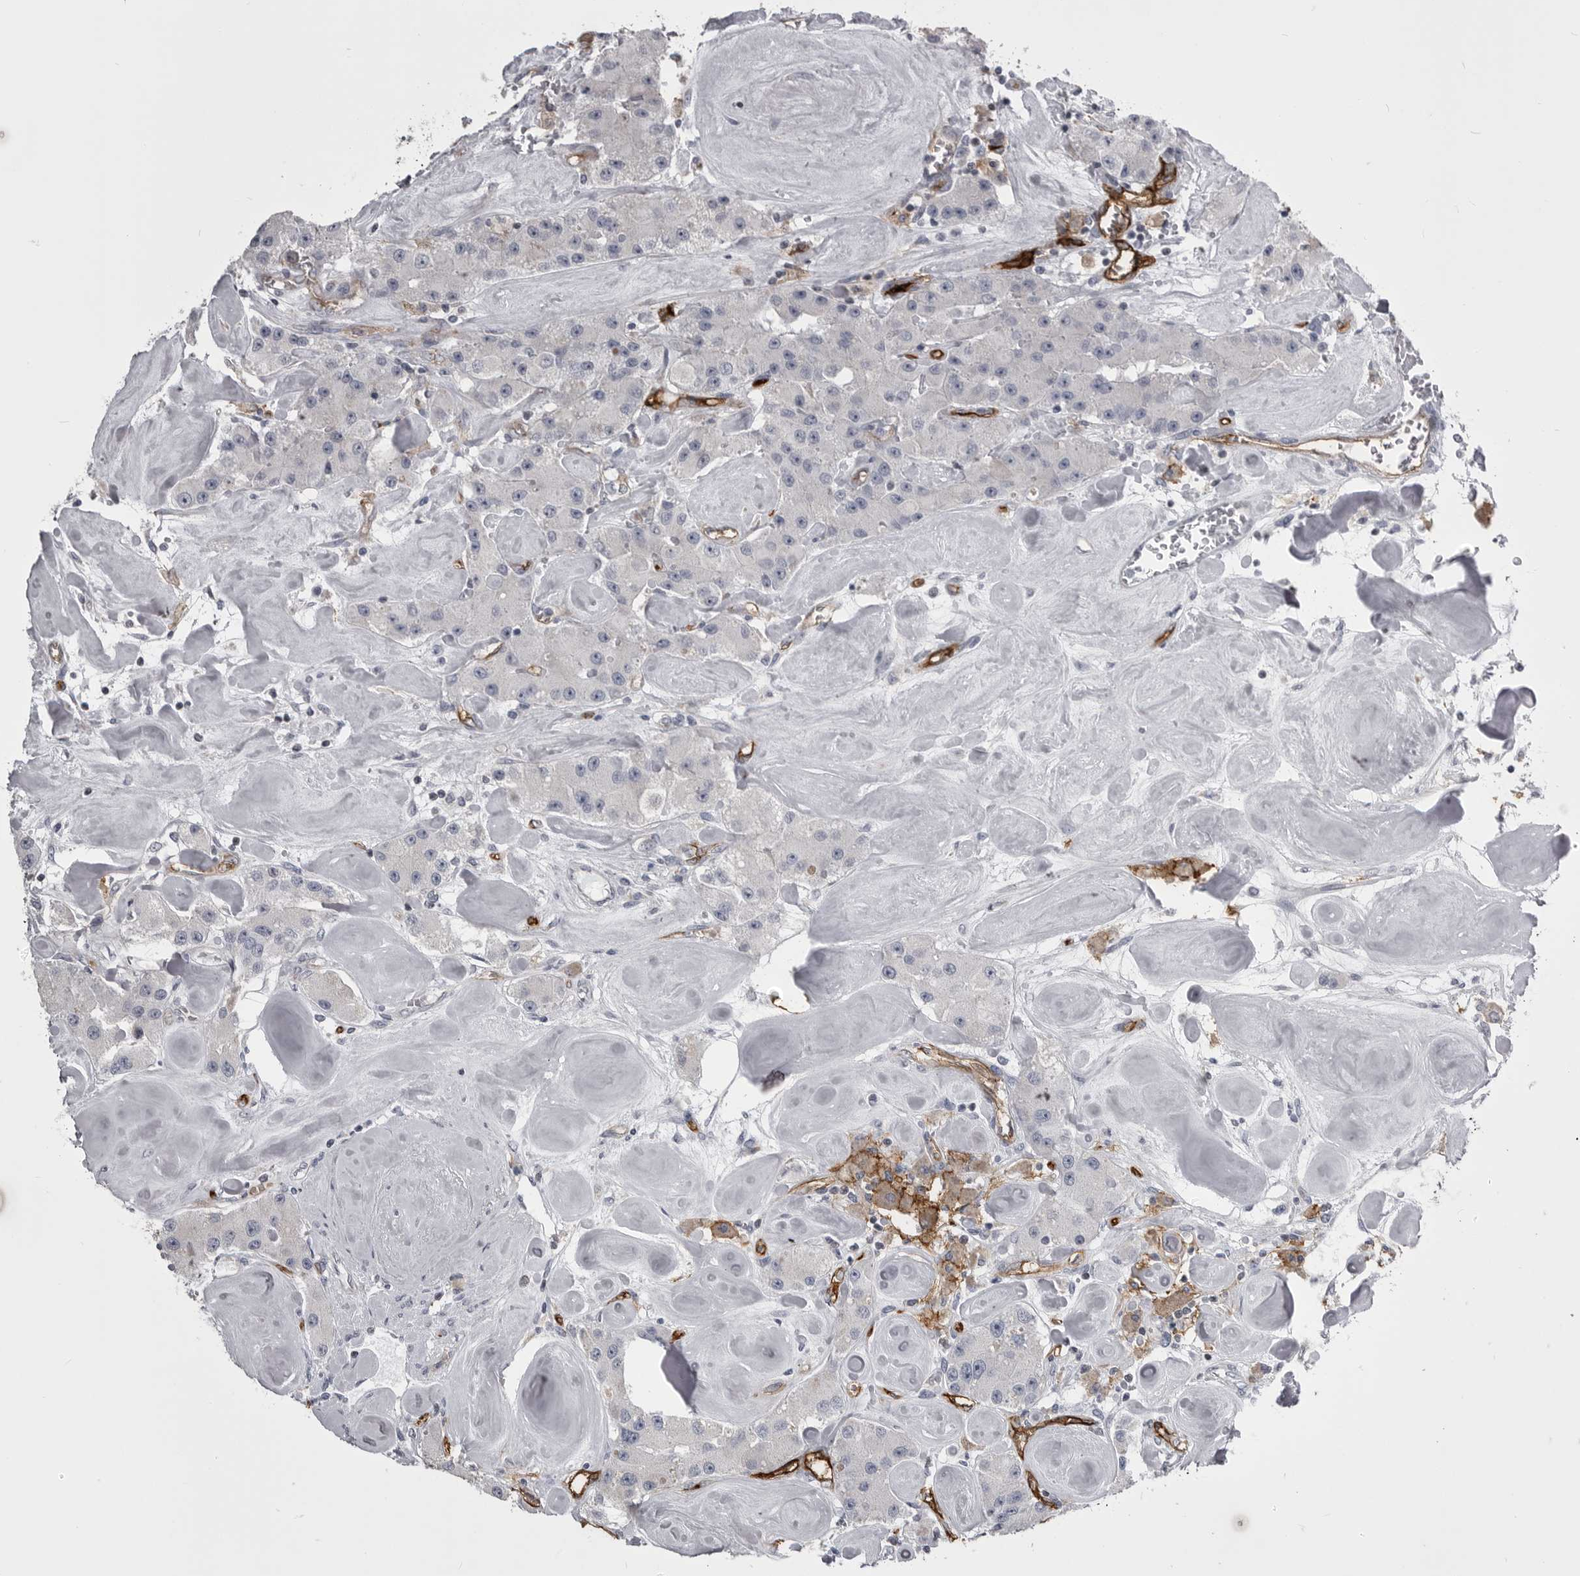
{"staining": {"intensity": "negative", "quantity": "none", "location": "none"}, "tissue": "carcinoid", "cell_type": "Tumor cells", "image_type": "cancer", "snomed": [{"axis": "morphology", "description": "Carcinoid, malignant, NOS"}, {"axis": "topography", "description": "Pancreas"}], "caption": "DAB (3,3'-diaminobenzidine) immunohistochemical staining of malignant carcinoid demonstrates no significant staining in tumor cells. The staining is performed using DAB brown chromogen with nuclei counter-stained in using hematoxylin.", "gene": "OPLAH", "patient": {"sex": "male", "age": 41}}